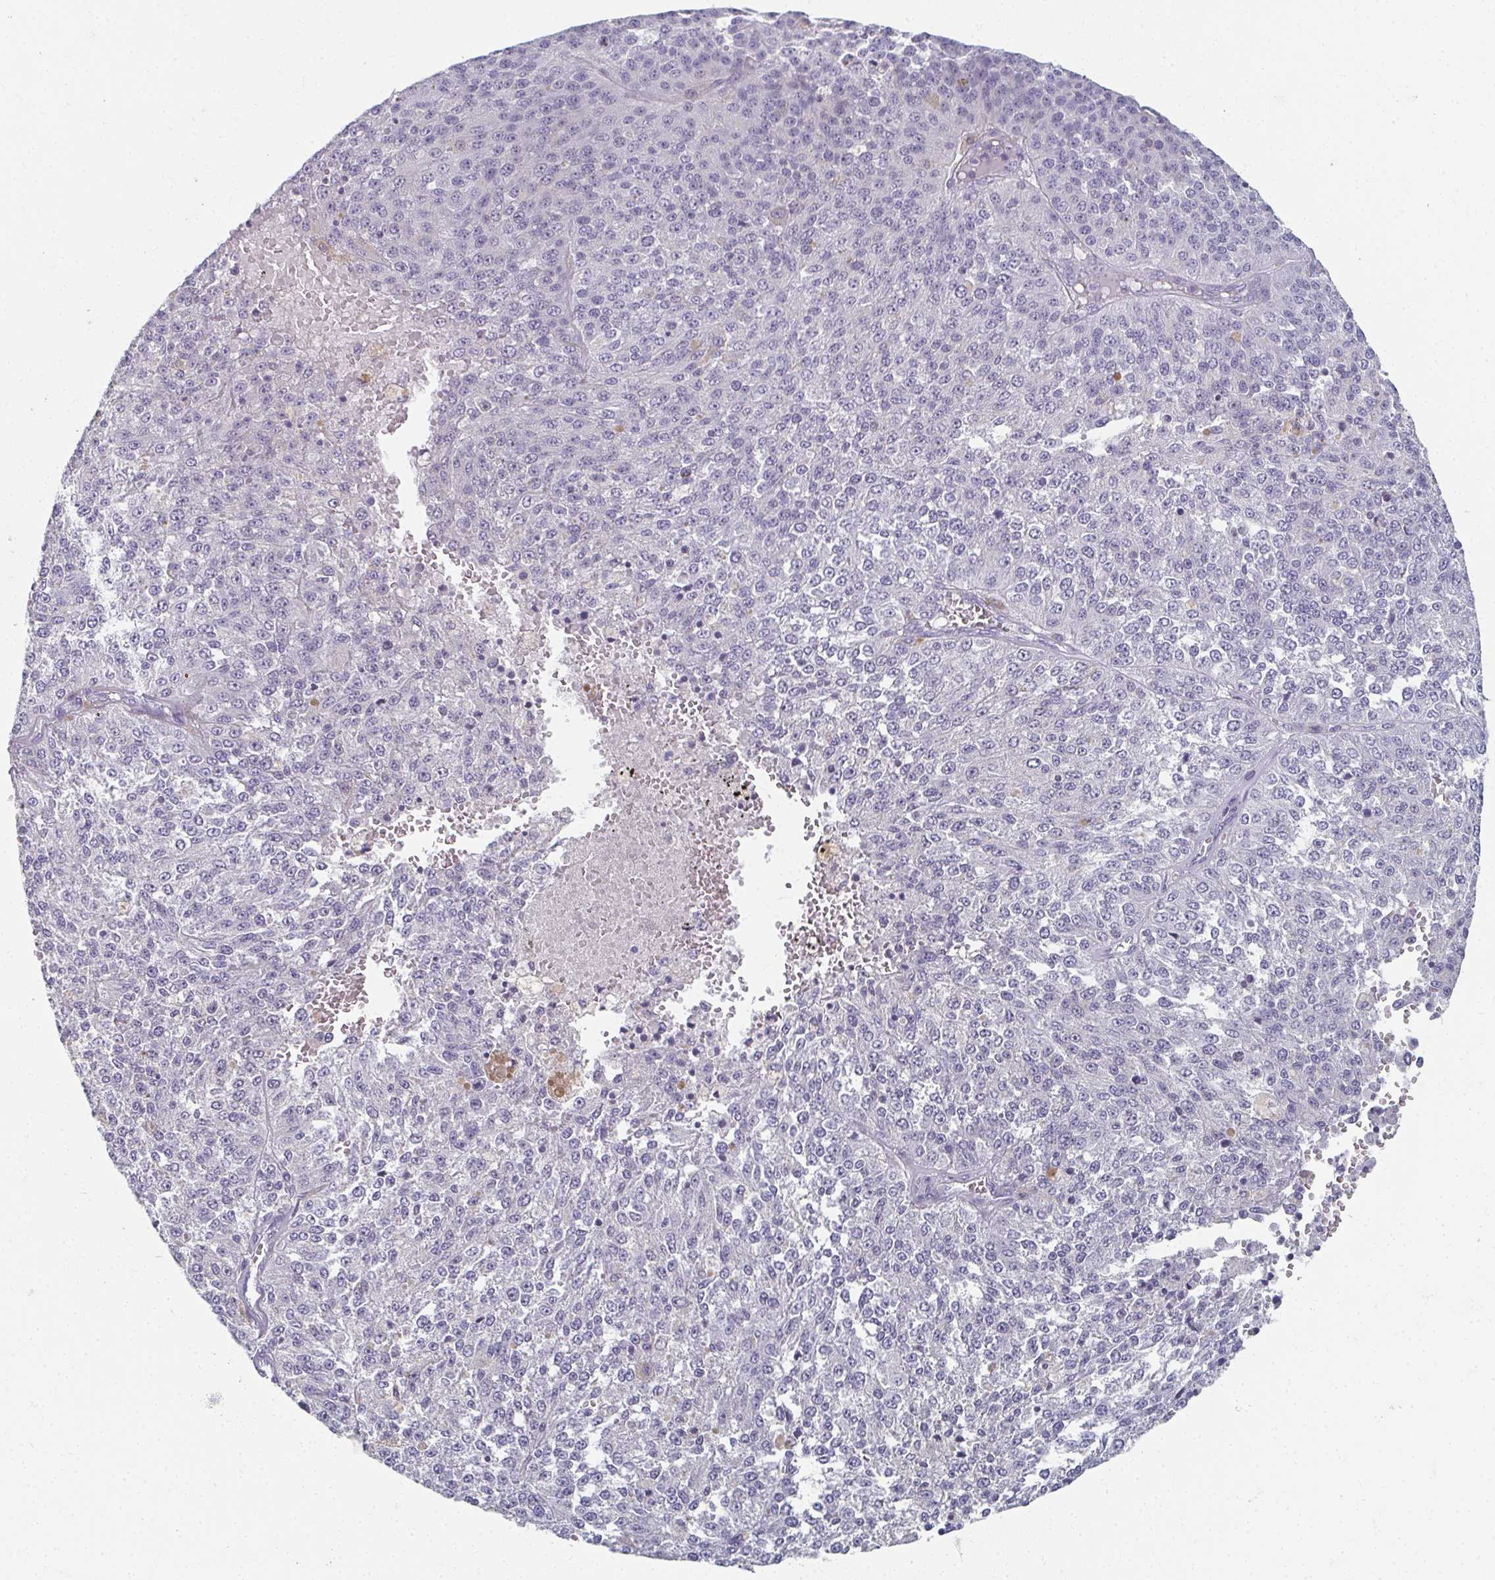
{"staining": {"intensity": "negative", "quantity": "none", "location": "none"}, "tissue": "melanoma", "cell_type": "Tumor cells", "image_type": "cancer", "snomed": [{"axis": "morphology", "description": "Malignant melanoma, Metastatic site"}, {"axis": "topography", "description": "Lymph node"}], "caption": "Tumor cells show no significant positivity in melanoma.", "gene": "CAMKV", "patient": {"sex": "female", "age": 64}}